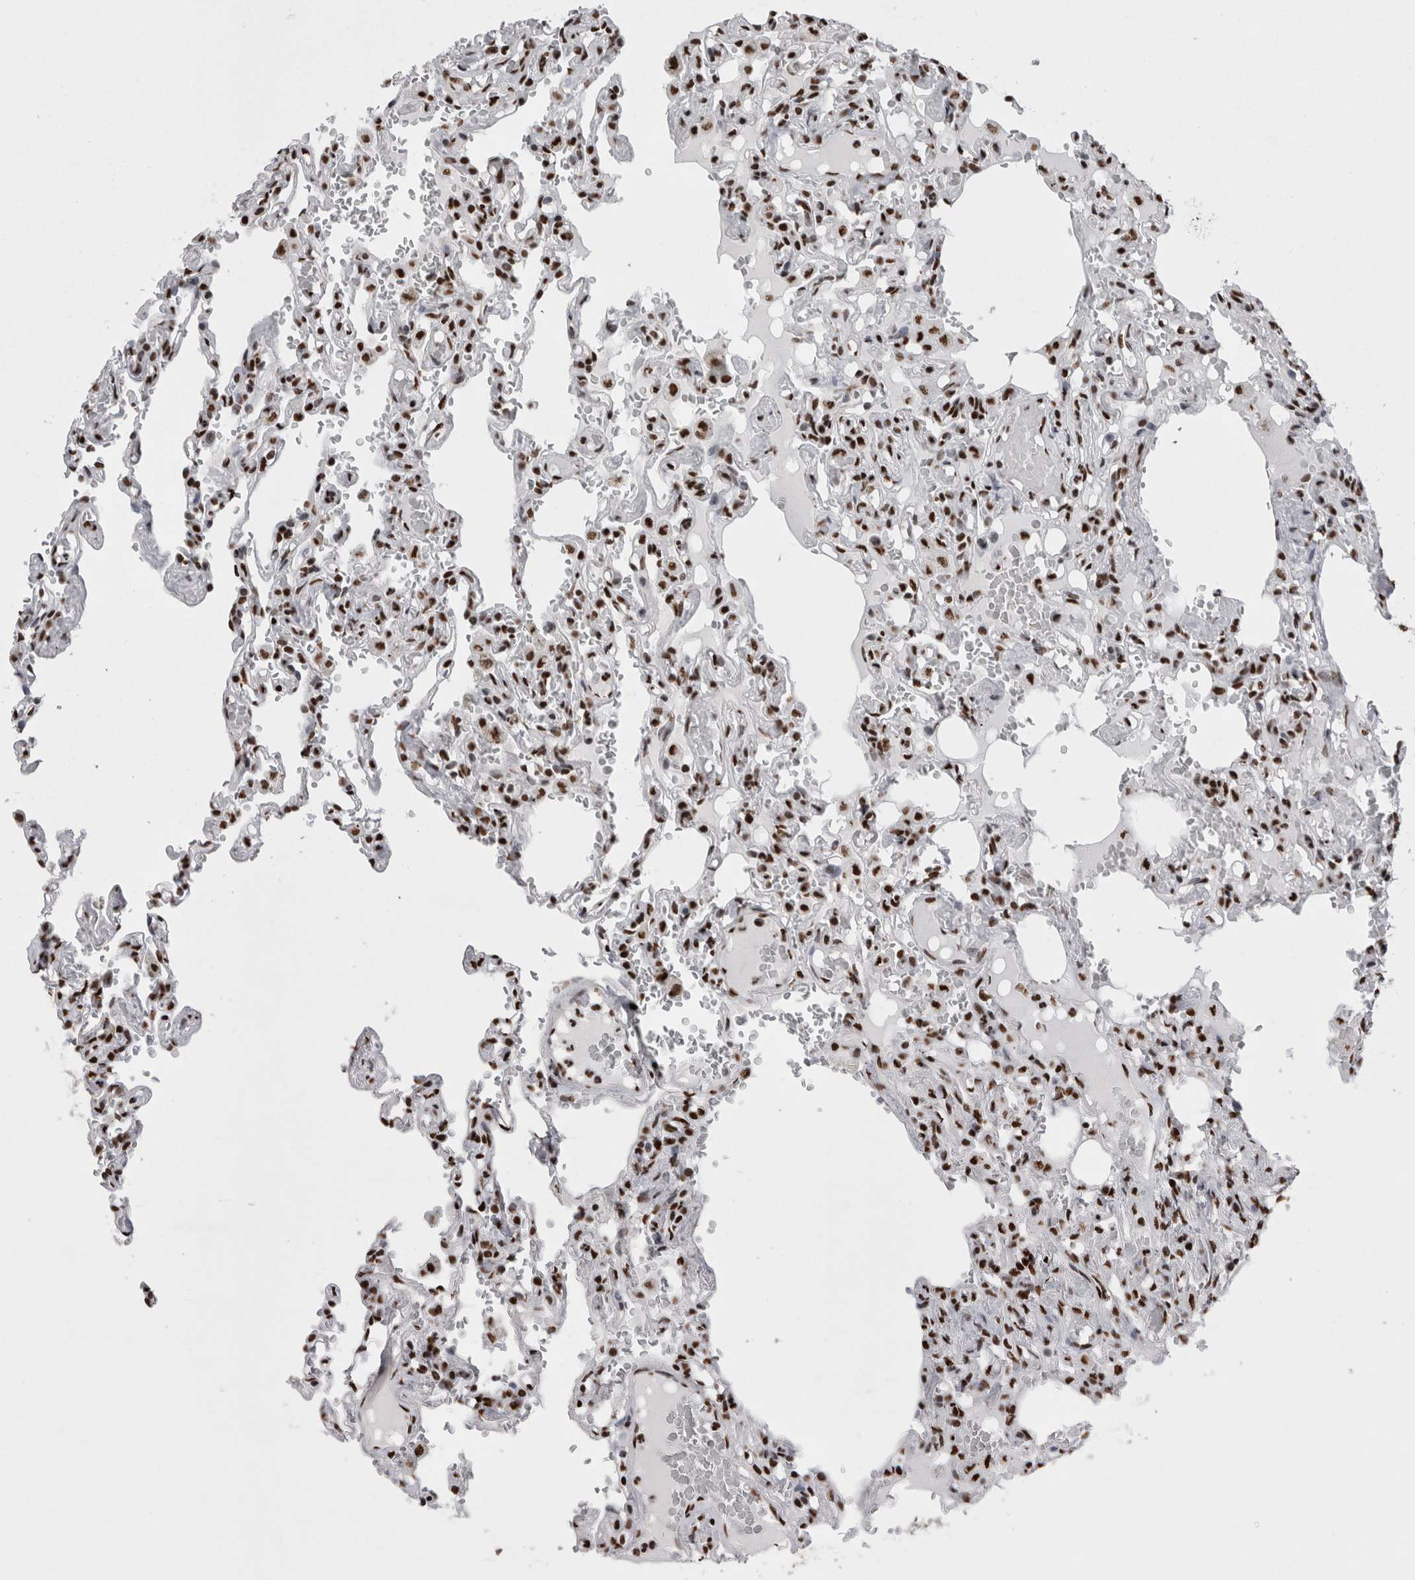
{"staining": {"intensity": "strong", "quantity": ">75%", "location": "nuclear"}, "tissue": "lung", "cell_type": "Alveolar cells", "image_type": "normal", "snomed": [{"axis": "morphology", "description": "Normal tissue, NOS"}, {"axis": "topography", "description": "Lung"}], "caption": "Alveolar cells reveal high levels of strong nuclear expression in about >75% of cells in unremarkable human lung.", "gene": "ALPK3", "patient": {"sex": "male", "age": 21}}